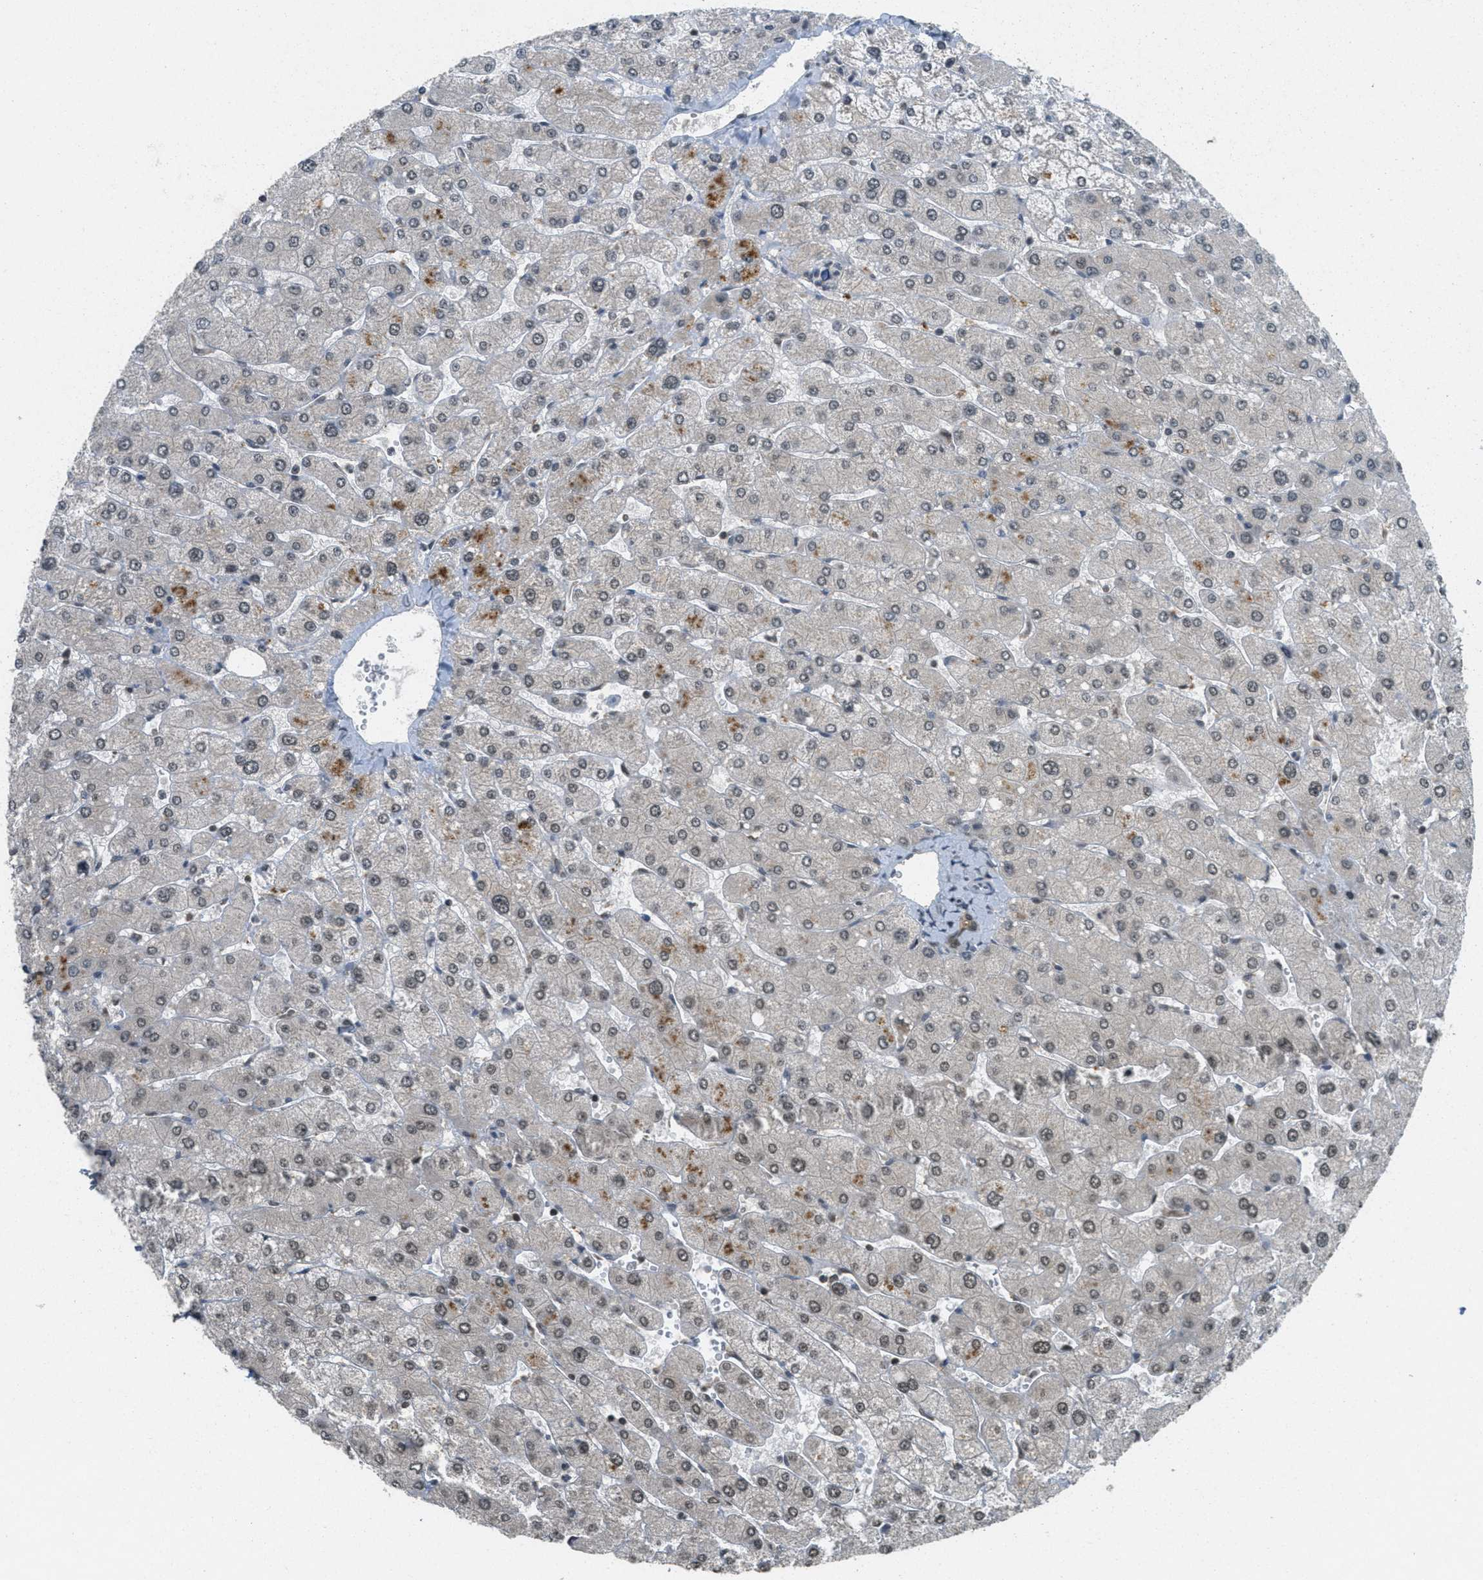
{"staining": {"intensity": "weak", "quantity": ">75%", "location": "nuclear"}, "tissue": "liver", "cell_type": "Cholangiocytes", "image_type": "normal", "snomed": [{"axis": "morphology", "description": "Normal tissue, NOS"}, {"axis": "topography", "description": "Liver"}], "caption": "Weak nuclear protein positivity is seen in approximately >75% of cholangiocytes in liver. Ihc stains the protein in brown and the nuclei are stained blue.", "gene": "DNAJB1", "patient": {"sex": "male", "age": 55}}